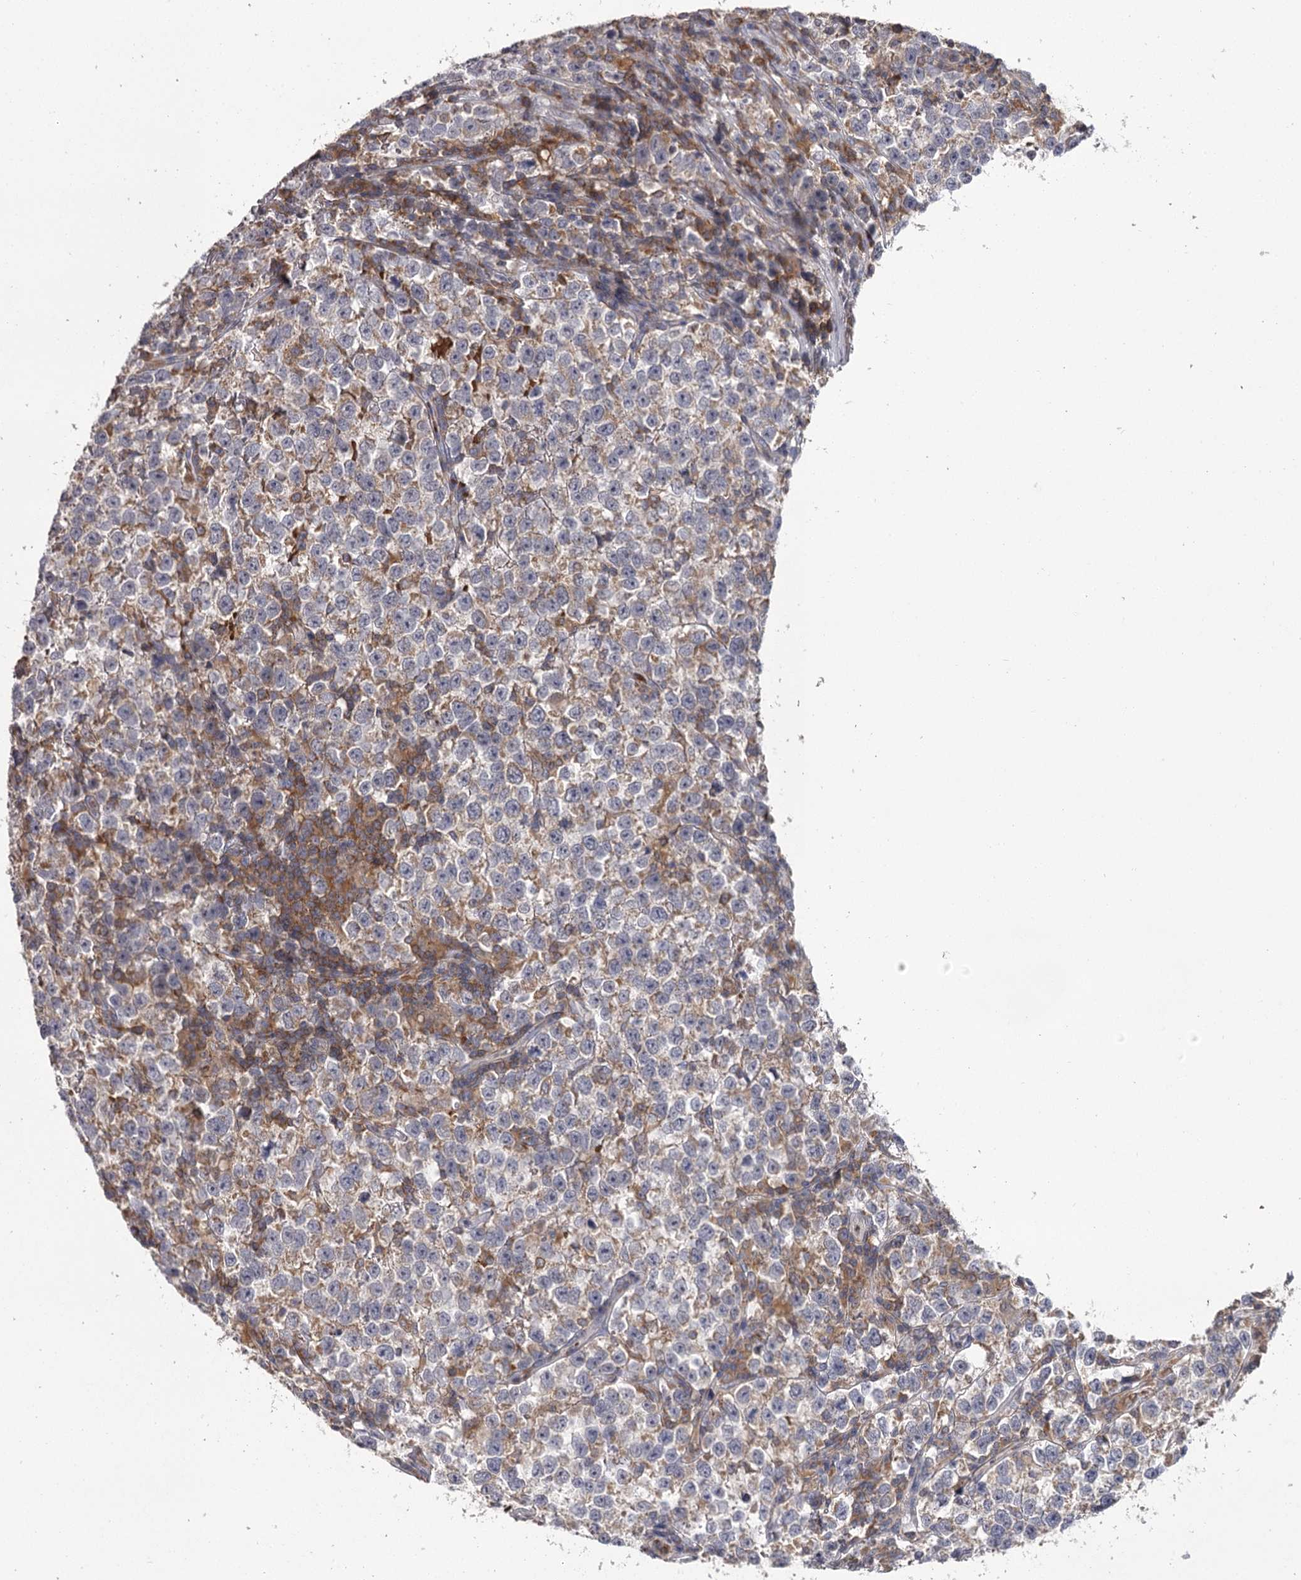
{"staining": {"intensity": "weak", "quantity": "<25%", "location": "cytoplasmic/membranous"}, "tissue": "testis cancer", "cell_type": "Tumor cells", "image_type": "cancer", "snomed": [{"axis": "morphology", "description": "Normal tissue, NOS"}, {"axis": "morphology", "description": "Seminoma, NOS"}, {"axis": "topography", "description": "Testis"}], "caption": "A high-resolution micrograph shows IHC staining of seminoma (testis), which demonstrates no significant expression in tumor cells.", "gene": "RASSF6", "patient": {"sex": "male", "age": 43}}